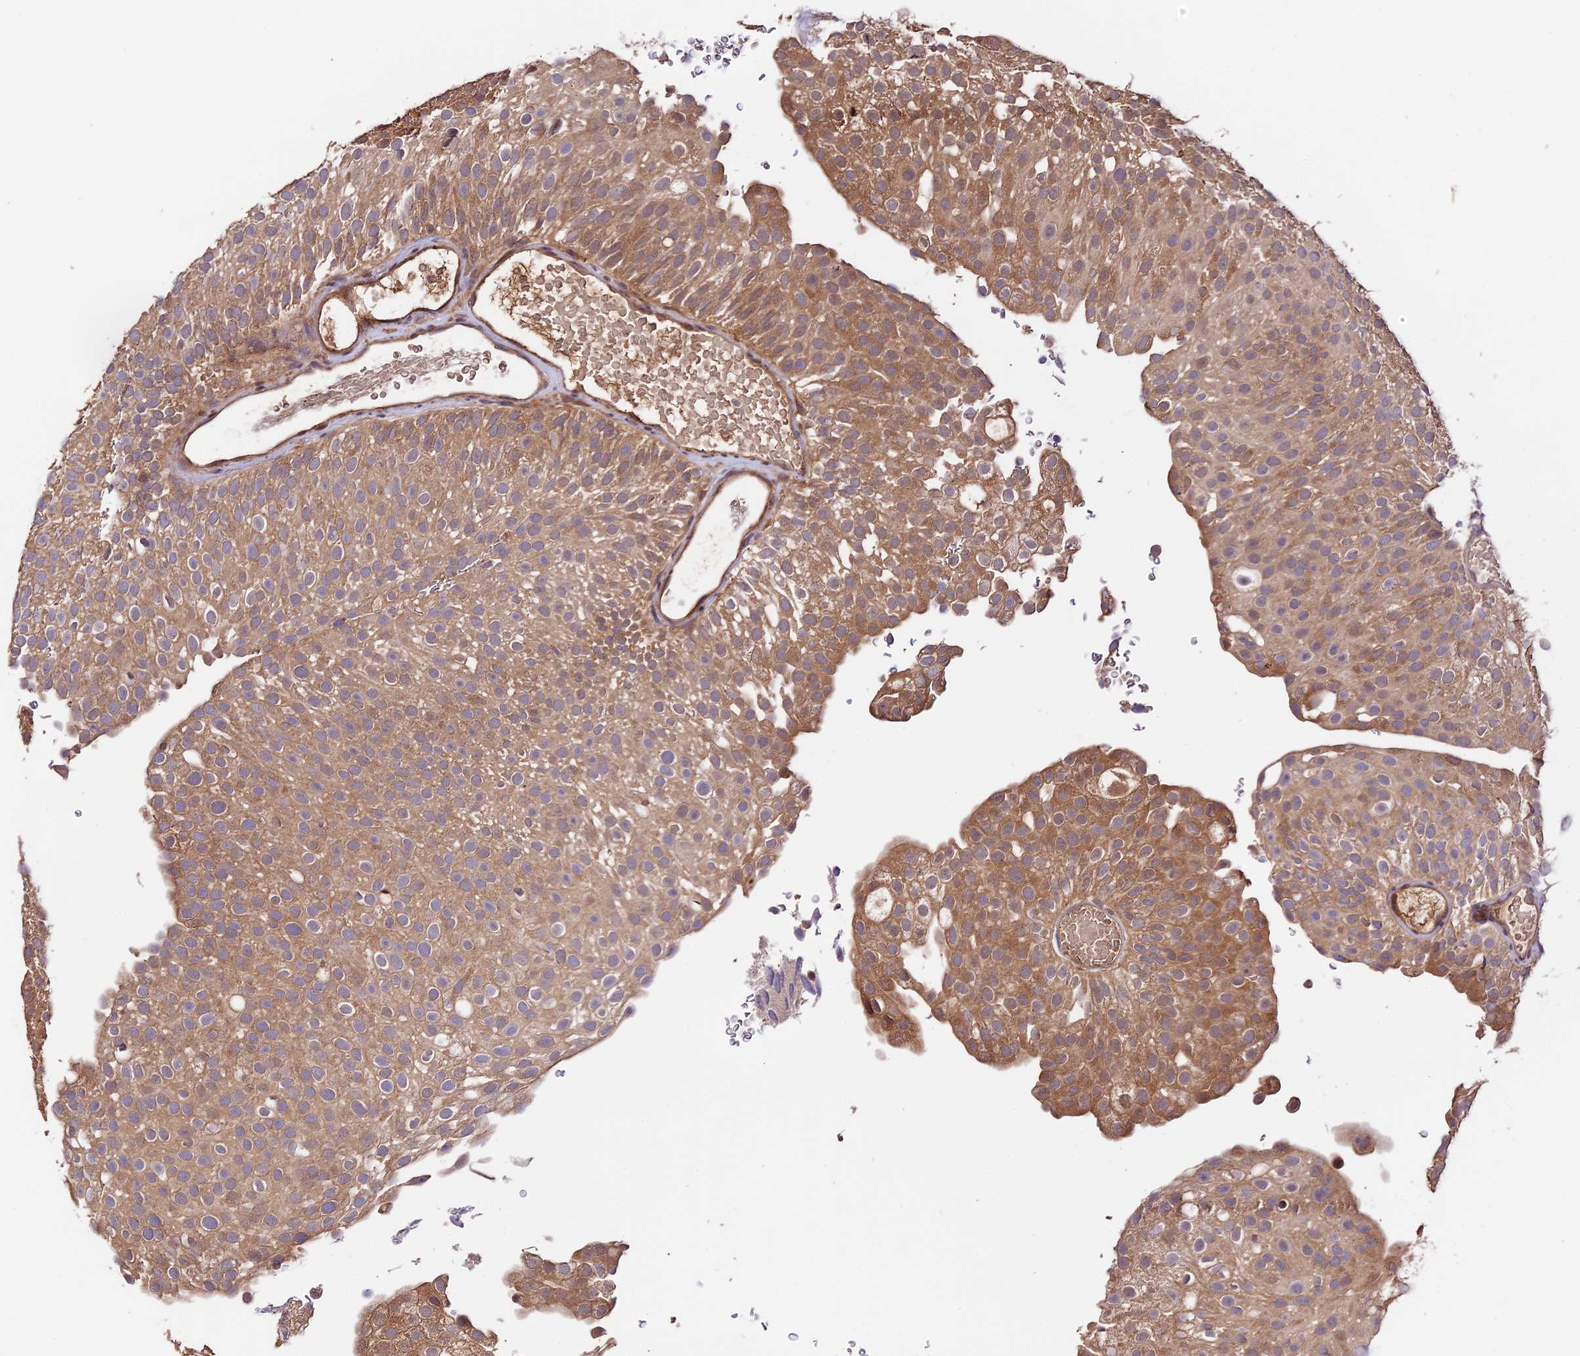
{"staining": {"intensity": "moderate", "quantity": ">75%", "location": "cytoplasmic/membranous"}, "tissue": "urothelial cancer", "cell_type": "Tumor cells", "image_type": "cancer", "snomed": [{"axis": "morphology", "description": "Urothelial carcinoma, Low grade"}, {"axis": "topography", "description": "Urinary bladder"}], "caption": "Human urothelial cancer stained with a protein marker reveals moderate staining in tumor cells.", "gene": "TRMT1", "patient": {"sex": "male", "age": 78}}